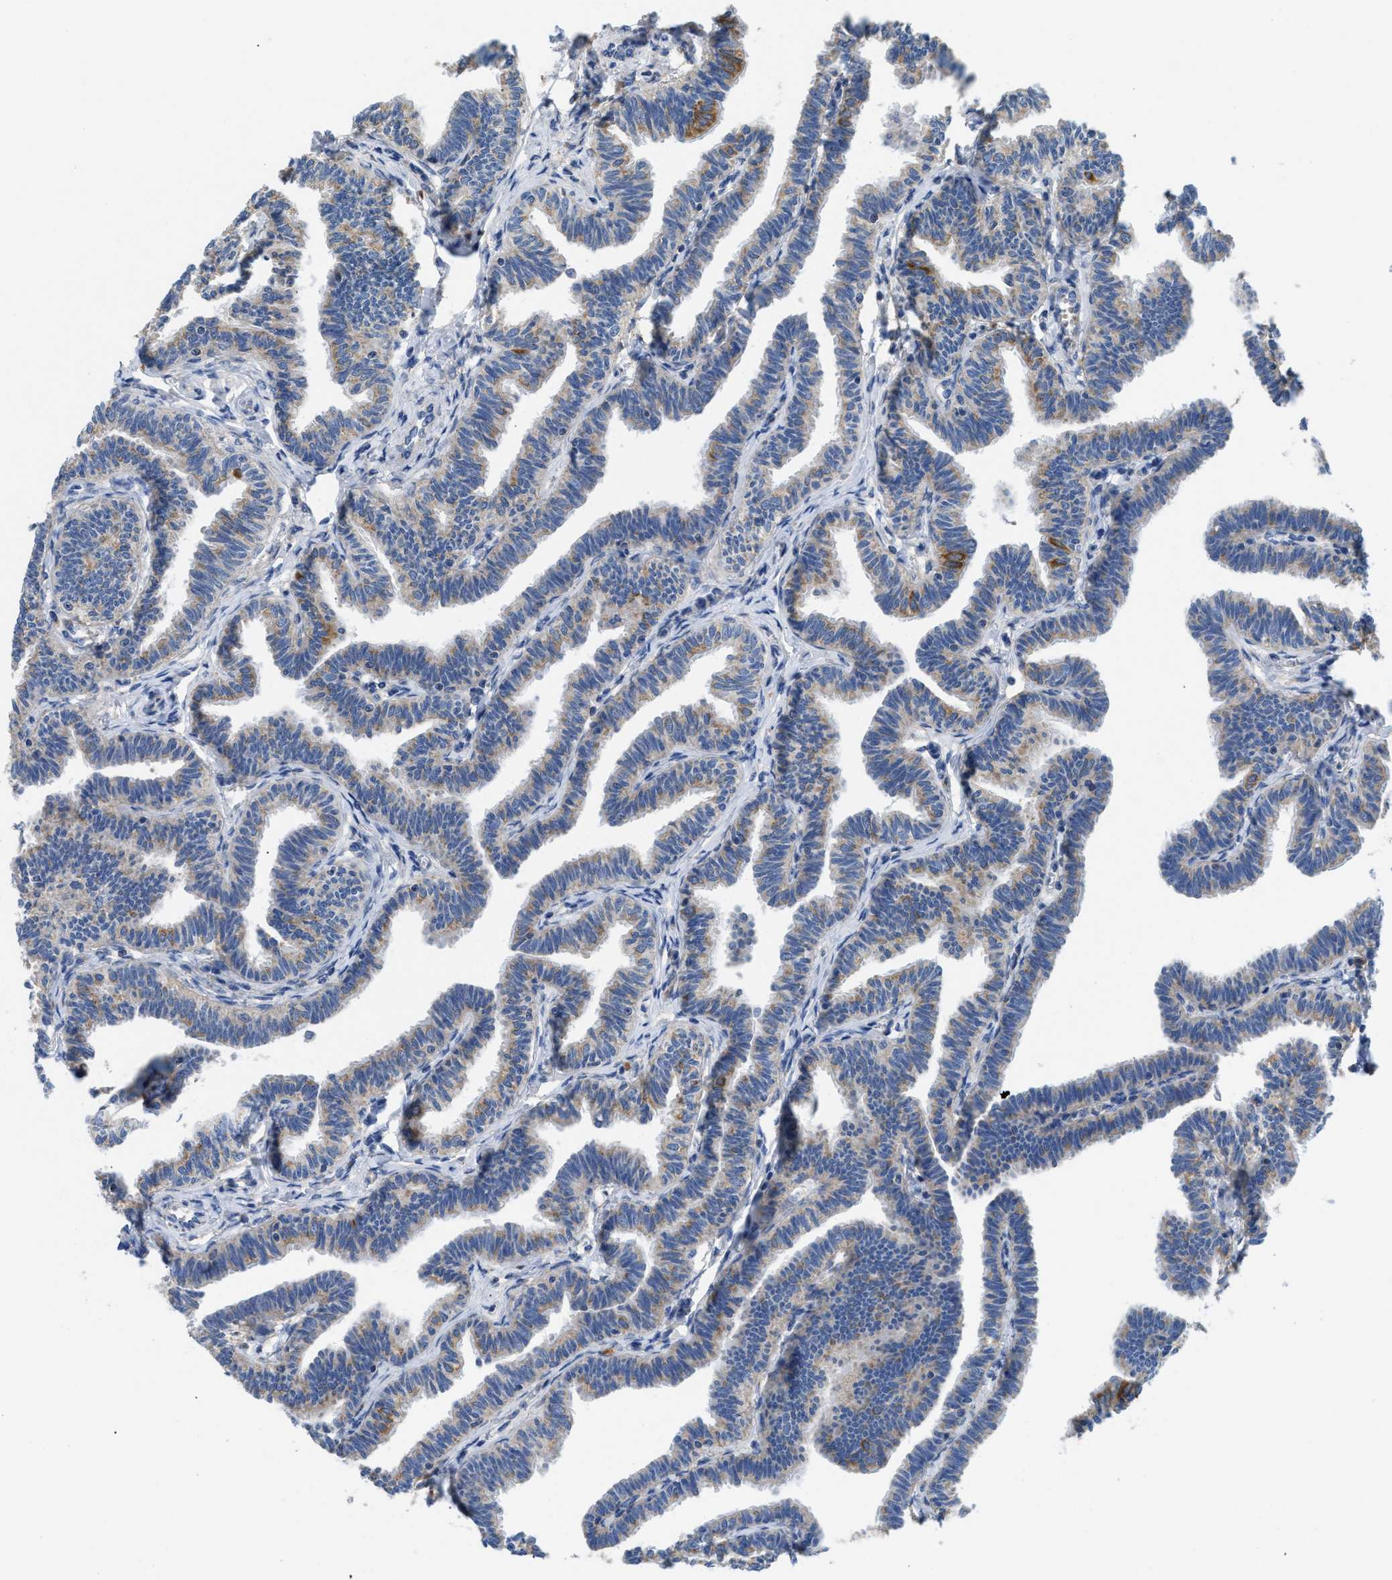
{"staining": {"intensity": "weak", "quantity": ">75%", "location": "cytoplasmic/membranous"}, "tissue": "fallopian tube", "cell_type": "Glandular cells", "image_type": "normal", "snomed": [{"axis": "morphology", "description": "Normal tissue, NOS"}, {"axis": "topography", "description": "Fallopian tube"}, {"axis": "topography", "description": "Ovary"}], "caption": "A low amount of weak cytoplasmic/membranous staining is seen in approximately >75% of glandular cells in unremarkable fallopian tube. The staining is performed using DAB (3,3'-diaminobenzidine) brown chromogen to label protein expression. The nuclei are counter-stained blue using hematoxylin.", "gene": "SLC25A13", "patient": {"sex": "female", "age": 23}}